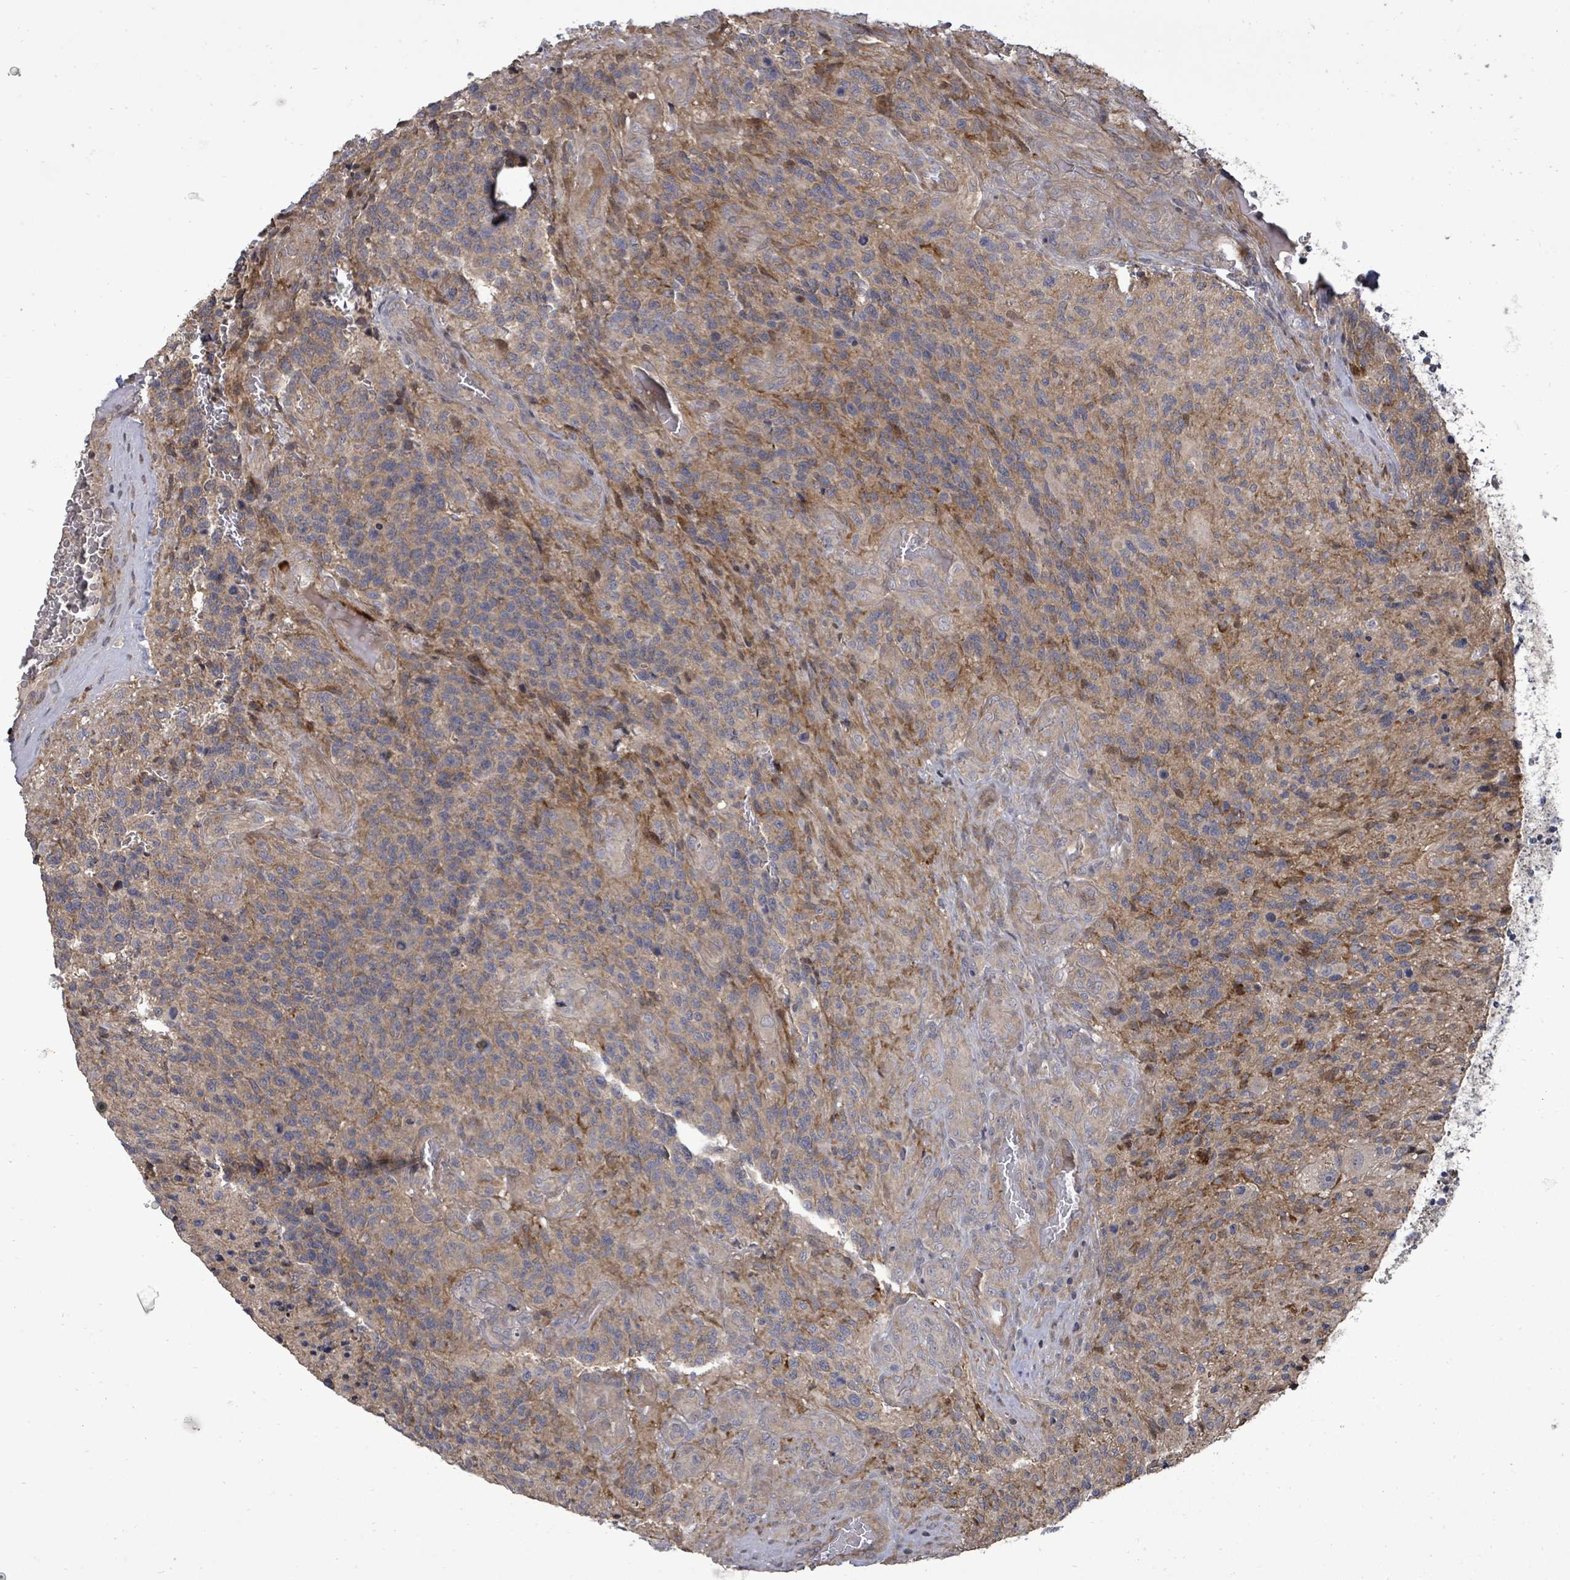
{"staining": {"intensity": "weak", "quantity": "<25%", "location": "cytoplasmic/membranous"}, "tissue": "glioma", "cell_type": "Tumor cells", "image_type": "cancer", "snomed": [{"axis": "morphology", "description": "Glioma, malignant, High grade"}, {"axis": "topography", "description": "Brain"}], "caption": "The histopathology image demonstrates no significant positivity in tumor cells of glioma.", "gene": "KRTAP27-1", "patient": {"sex": "male", "age": 36}}